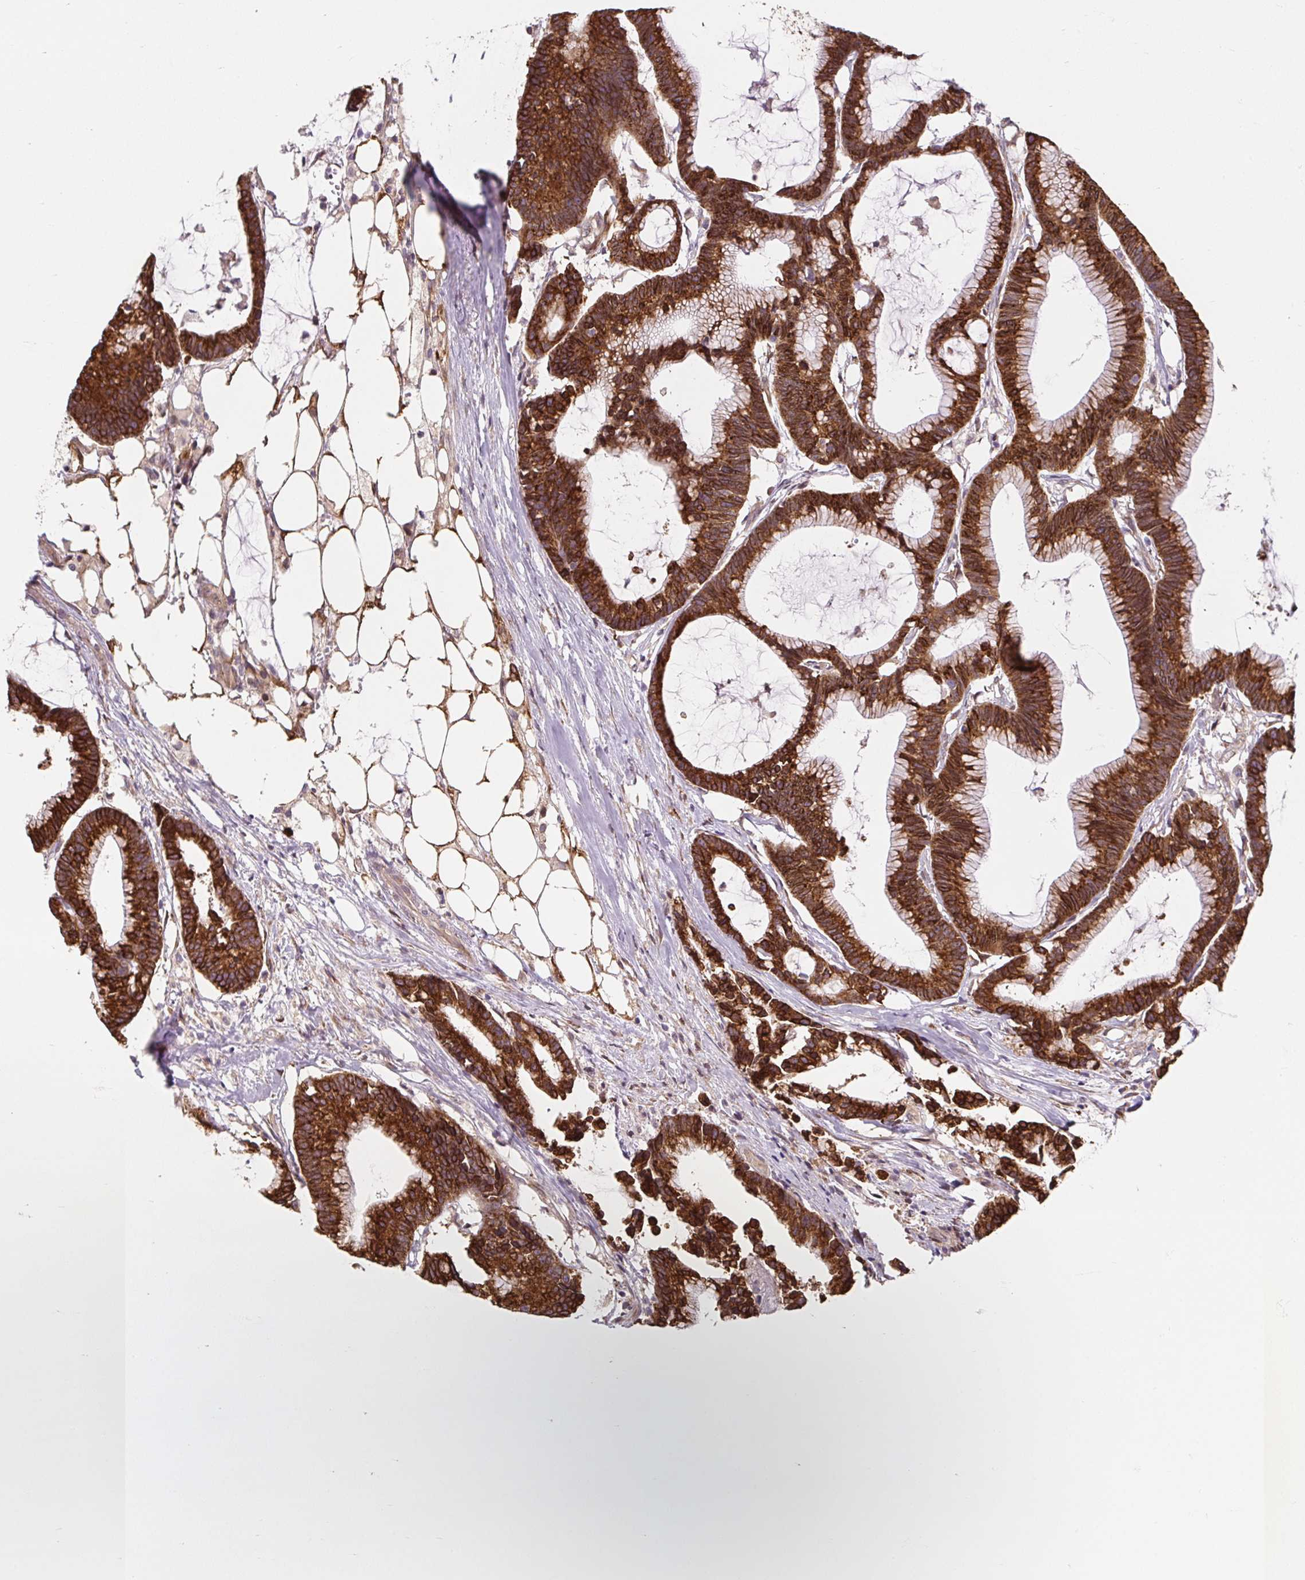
{"staining": {"intensity": "strong", "quantity": ">75%", "location": "cytoplasmic/membranous"}, "tissue": "colorectal cancer", "cell_type": "Tumor cells", "image_type": "cancer", "snomed": [{"axis": "morphology", "description": "Adenocarcinoma, NOS"}, {"axis": "topography", "description": "Colon"}], "caption": "Protein analysis of colorectal cancer tissue exhibits strong cytoplasmic/membranous positivity in about >75% of tumor cells.", "gene": "LYPD5", "patient": {"sex": "female", "age": 78}}